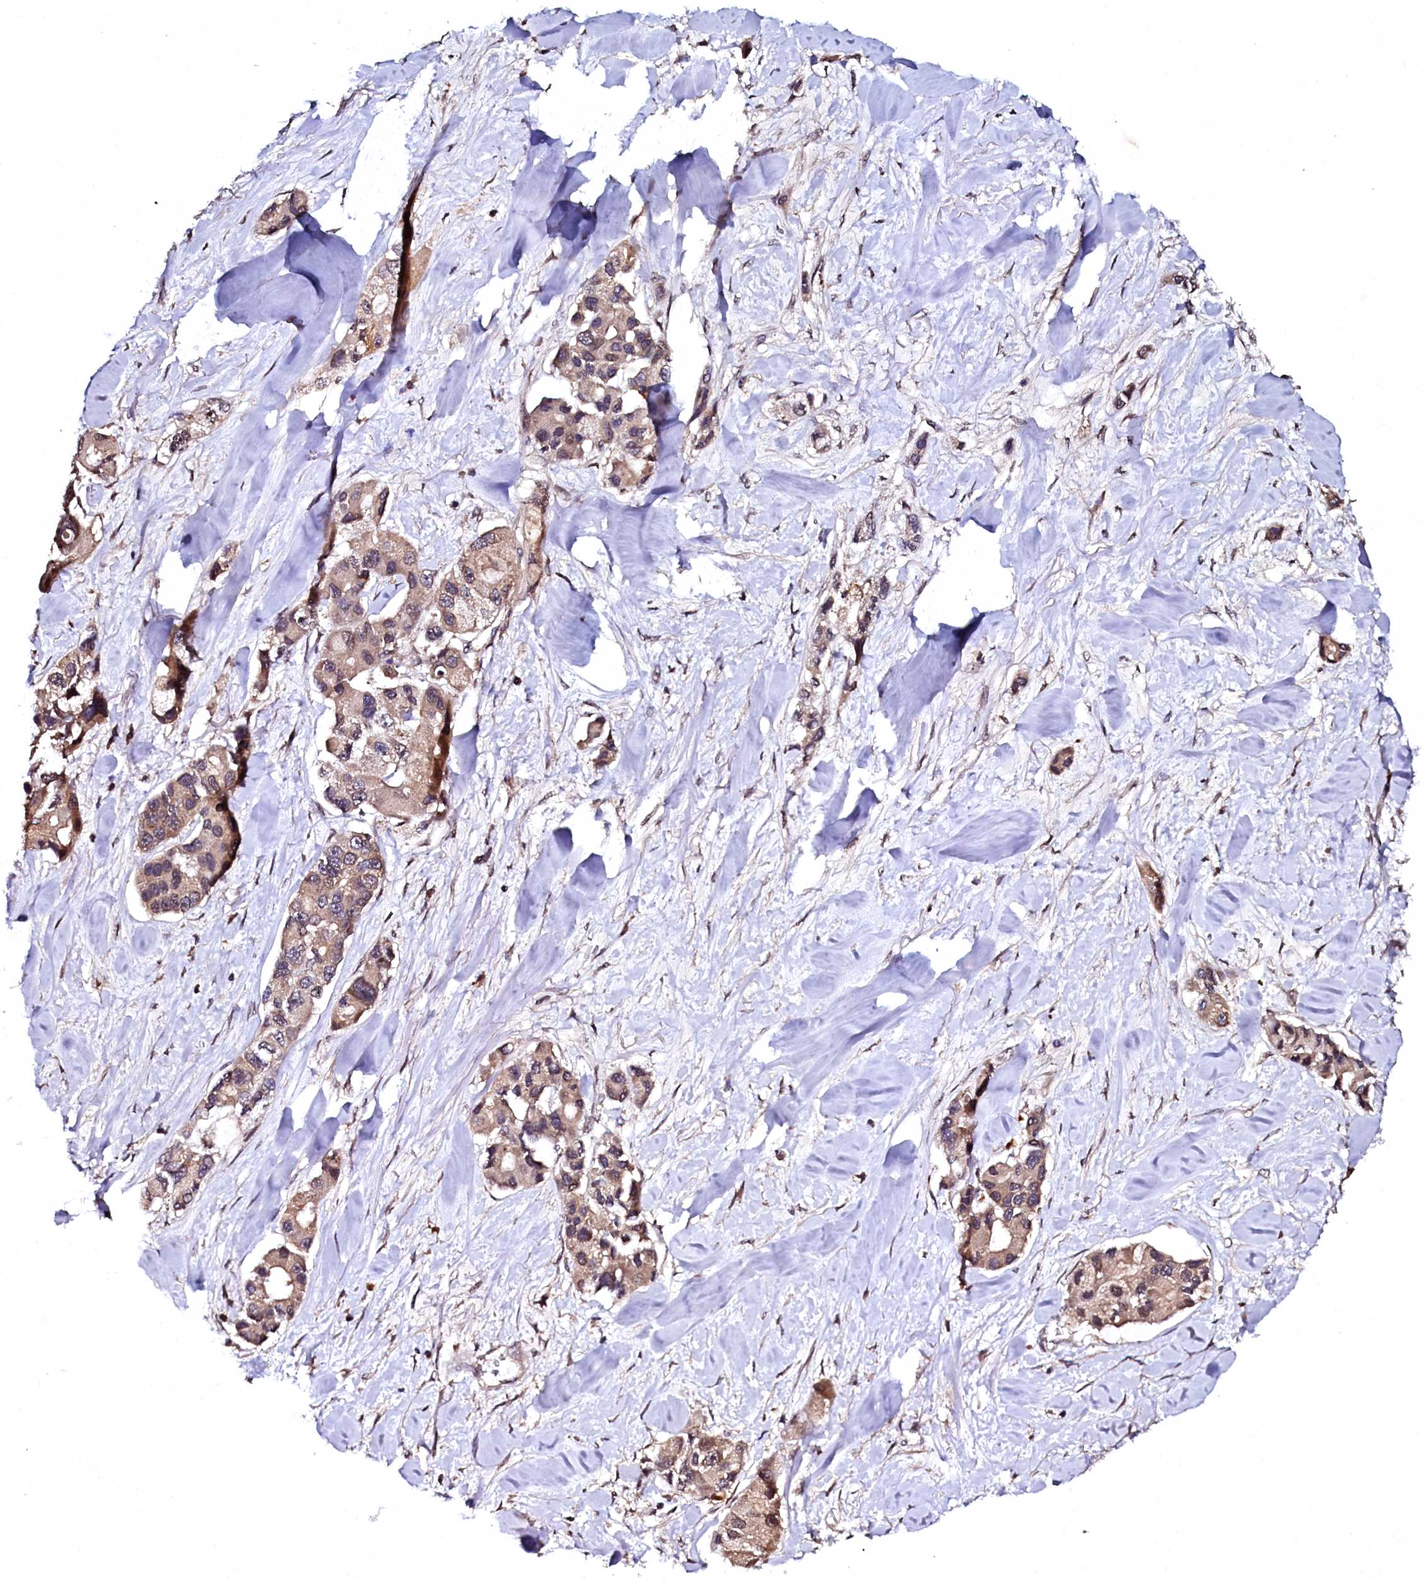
{"staining": {"intensity": "weak", "quantity": "25%-75%", "location": "cytoplasmic/membranous,nuclear"}, "tissue": "lung cancer", "cell_type": "Tumor cells", "image_type": "cancer", "snomed": [{"axis": "morphology", "description": "Adenocarcinoma, NOS"}, {"axis": "topography", "description": "Lung"}], "caption": "Brown immunohistochemical staining in lung cancer (adenocarcinoma) exhibits weak cytoplasmic/membranous and nuclear staining in approximately 25%-75% of tumor cells.", "gene": "N4BP1", "patient": {"sex": "female", "age": 54}}